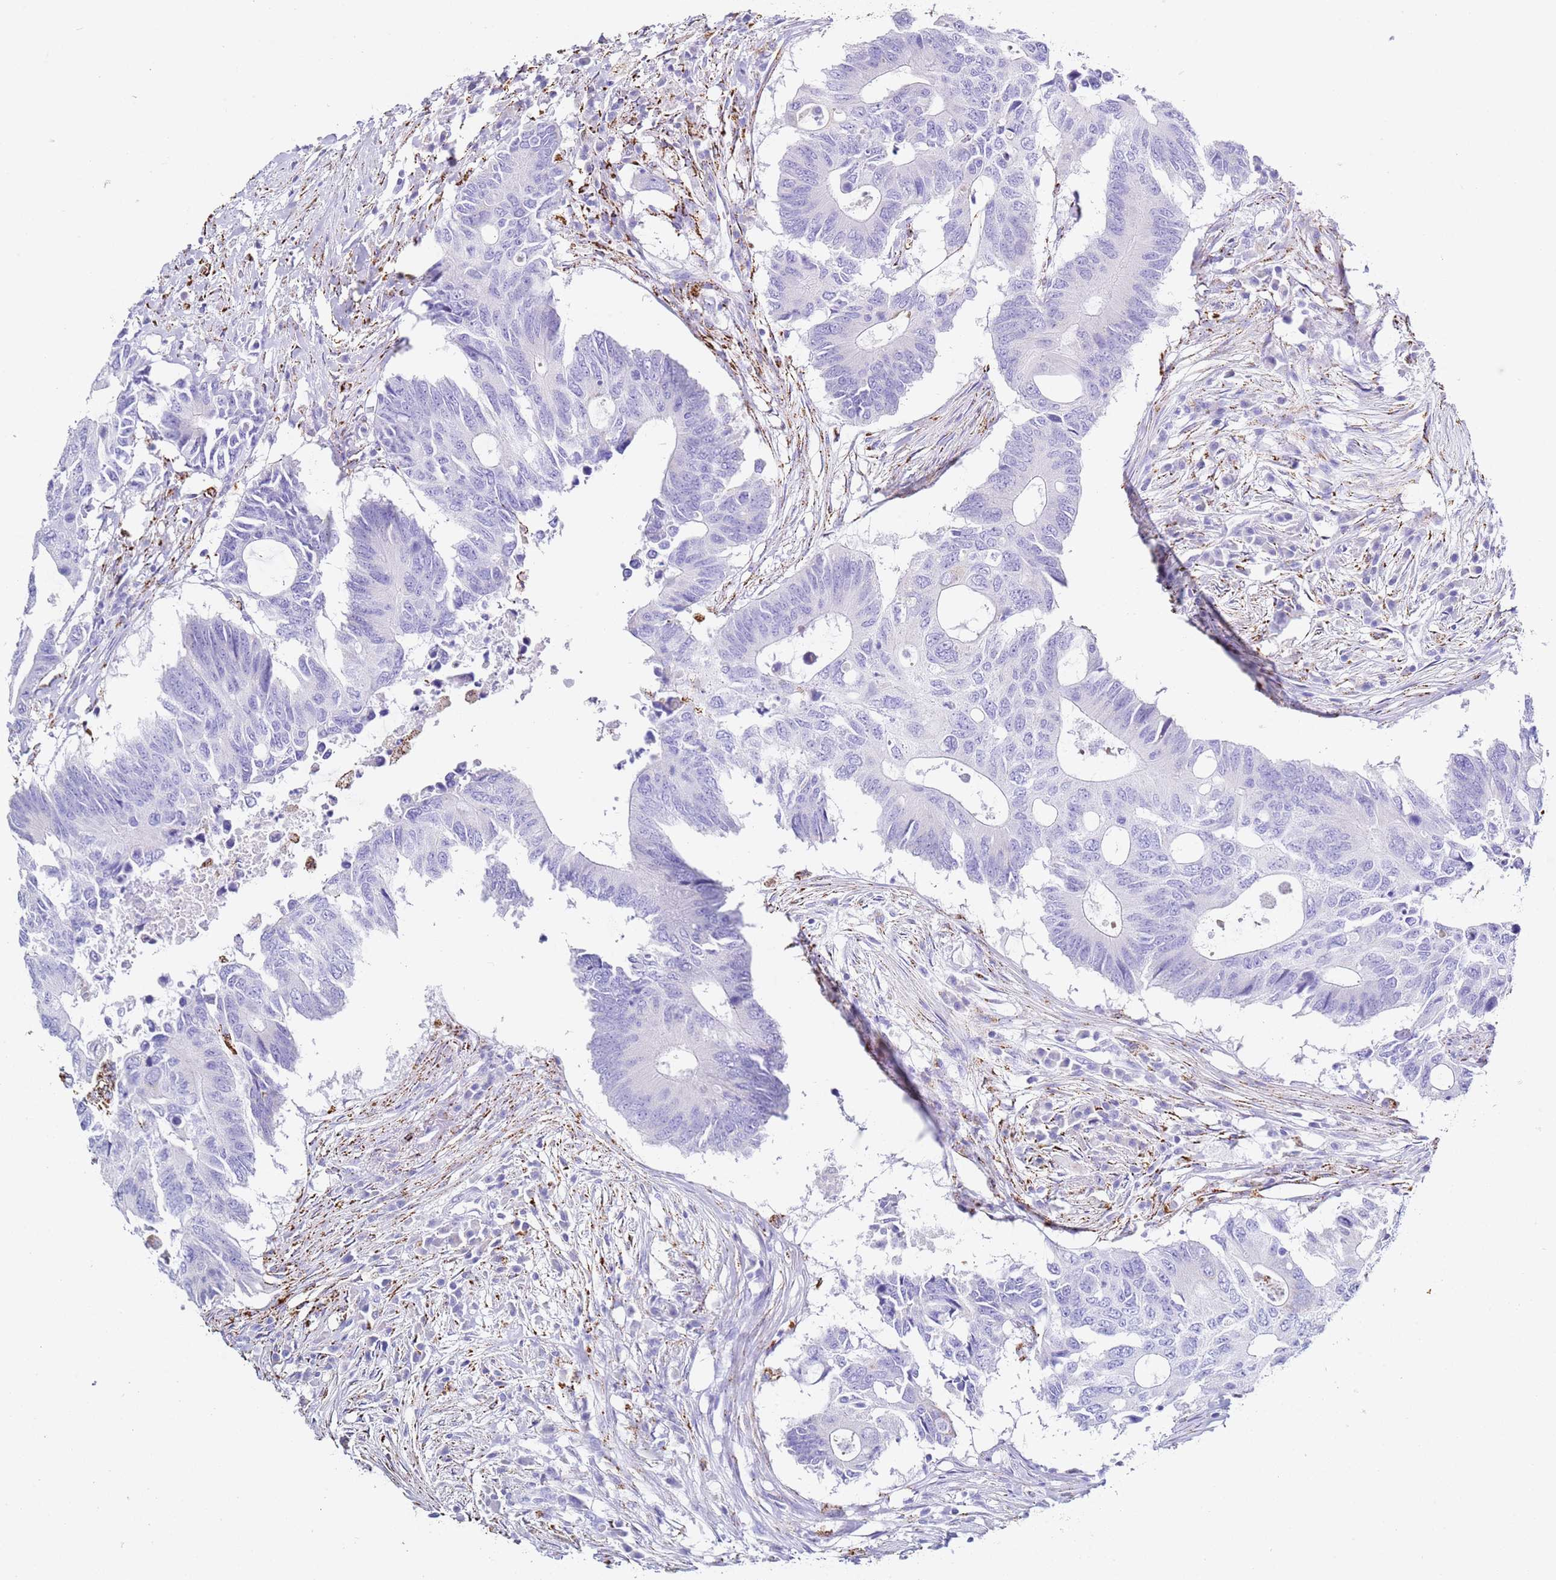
{"staining": {"intensity": "negative", "quantity": "none", "location": "none"}, "tissue": "colorectal cancer", "cell_type": "Tumor cells", "image_type": "cancer", "snomed": [{"axis": "morphology", "description": "Adenocarcinoma, NOS"}, {"axis": "topography", "description": "Colon"}], "caption": "Photomicrograph shows no significant protein positivity in tumor cells of colorectal cancer (adenocarcinoma).", "gene": "PTBP2", "patient": {"sex": "male", "age": 71}}